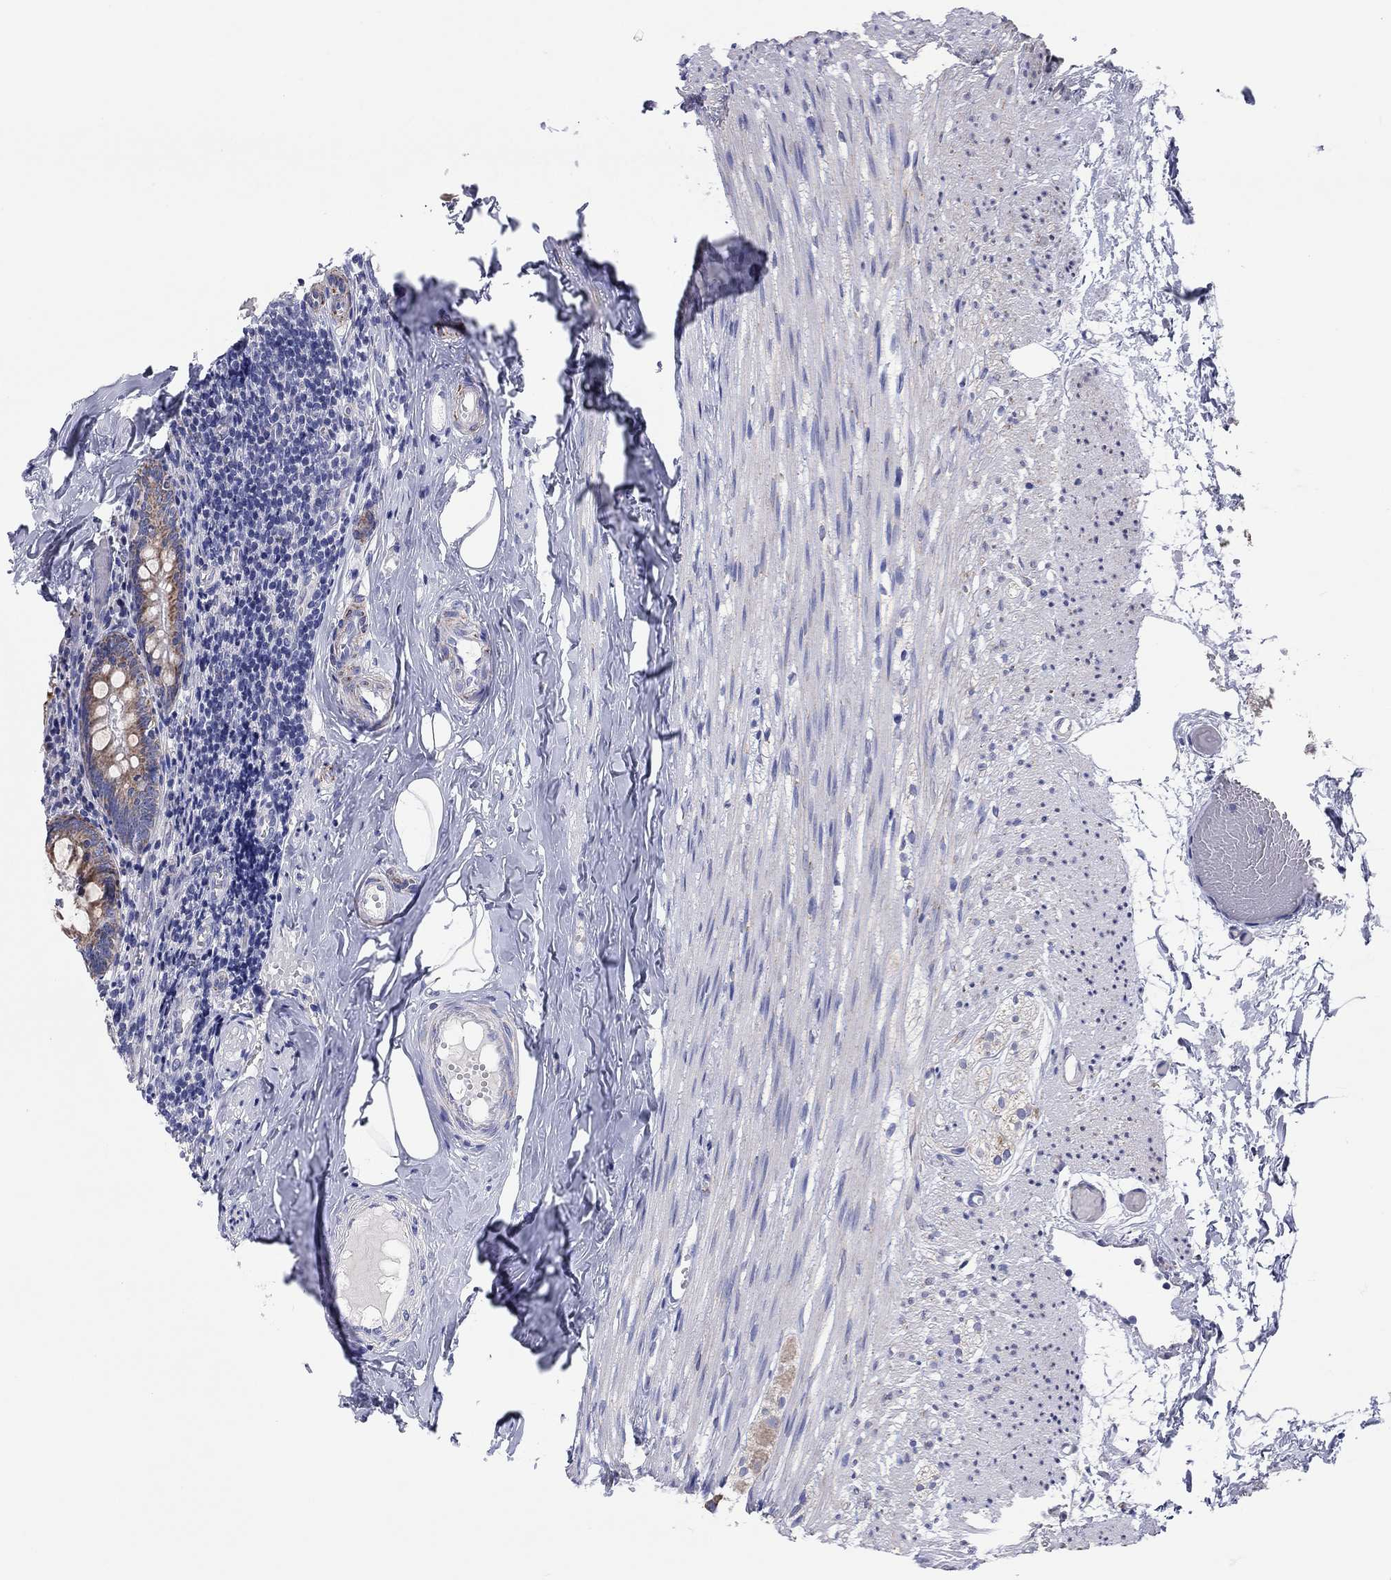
{"staining": {"intensity": "strong", "quantity": "25%-75%", "location": "cytoplasmic/membranous"}, "tissue": "appendix", "cell_type": "Glandular cells", "image_type": "normal", "snomed": [{"axis": "morphology", "description": "Normal tissue, NOS"}, {"axis": "topography", "description": "Appendix"}], "caption": "Immunohistochemical staining of benign human appendix demonstrates 25%-75% levels of strong cytoplasmic/membranous protein positivity in approximately 25%-75% of glandular cells.", "gene": "MGST3", "patient": {"sex": "female", "age": 23}}